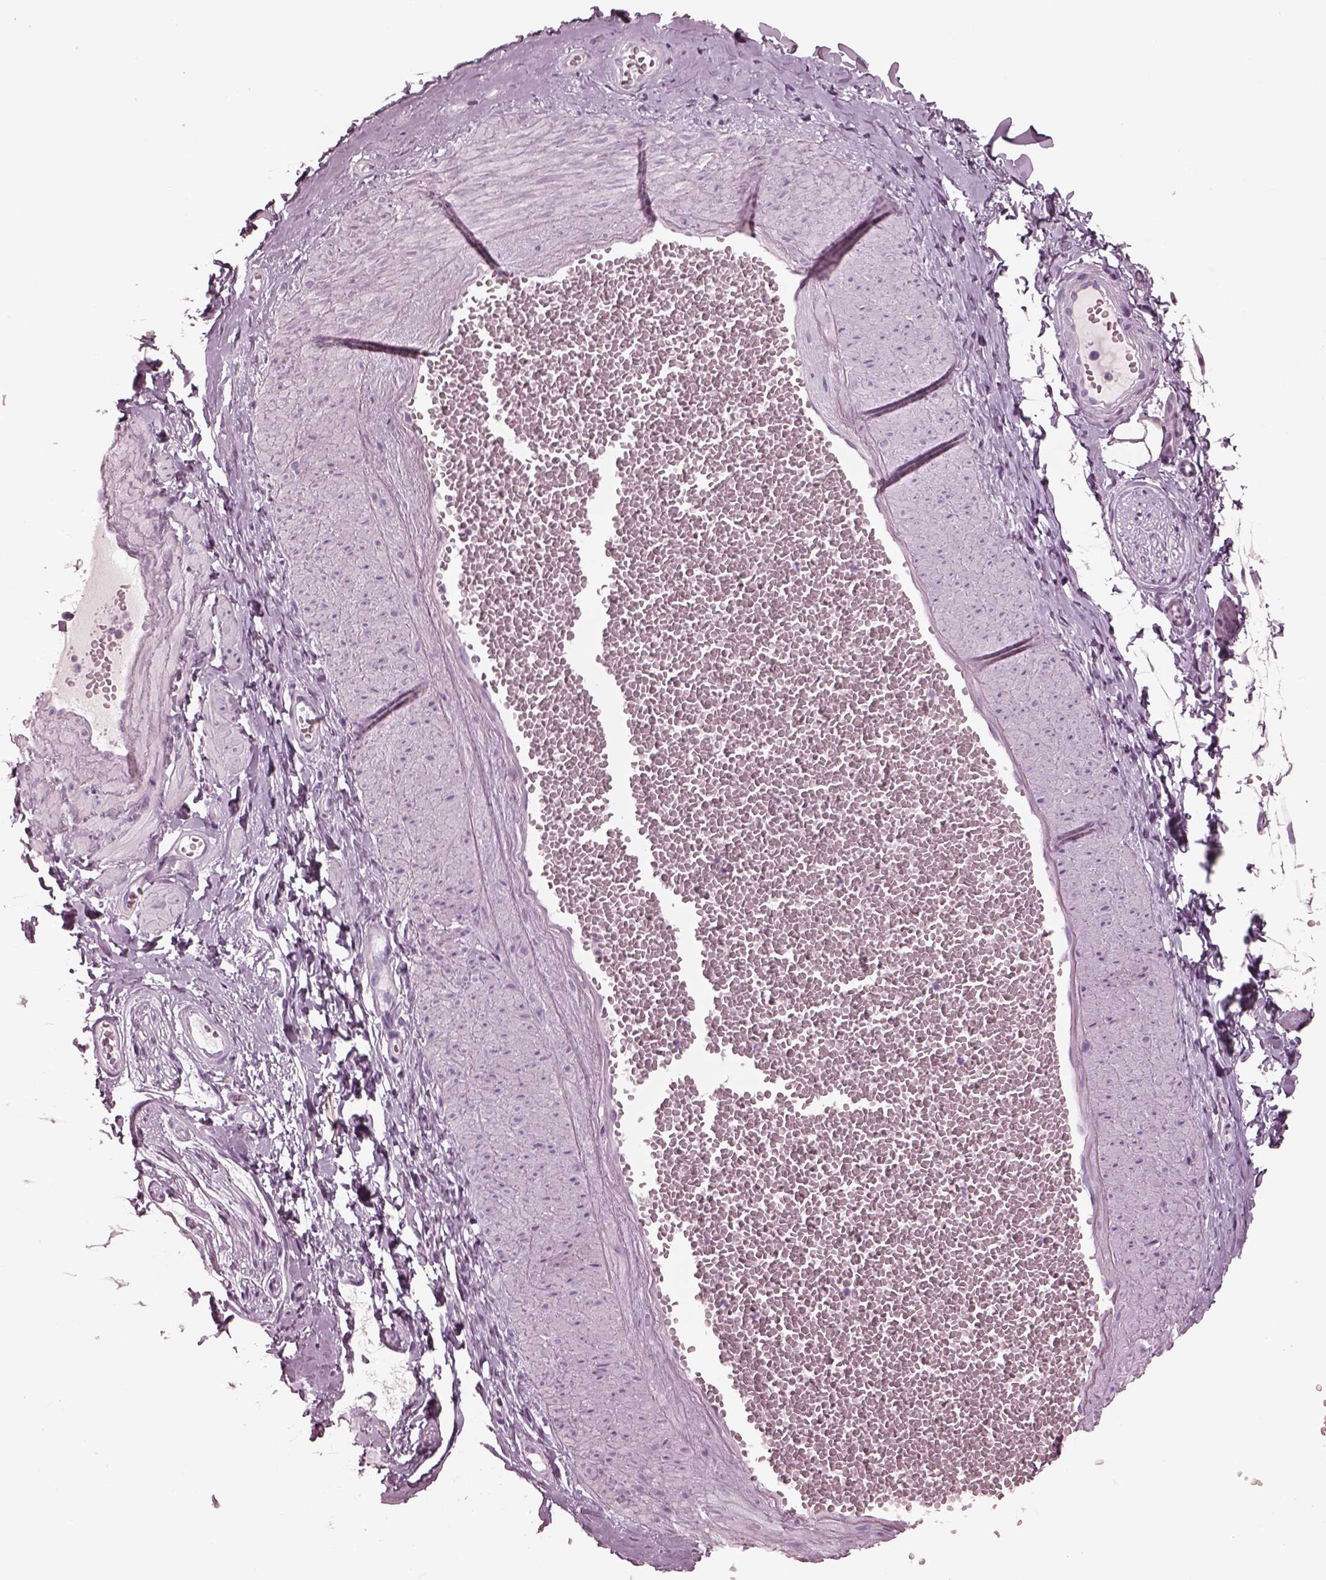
{"staining": {"intensity": "negative", "quantity": "none", "location": "none"}, "tissue": "adipose tissue", "cell_type": "Adipocytes", "image_type": "normal", "snomed": [{"axis": "morphology", "description": "Normal tissue, NOS"}, {"axis": "topography", "description": "Smooth muscle"}, {"axis": "topography", "description": "Peripheral nerve tissue"}], "caption": "Human adipose tissue stained for a protein using immunohistochemistry shows no positivity in adipocytes.", "gene": "FABP9", "patient": {"sex": "male", "age": 22}}